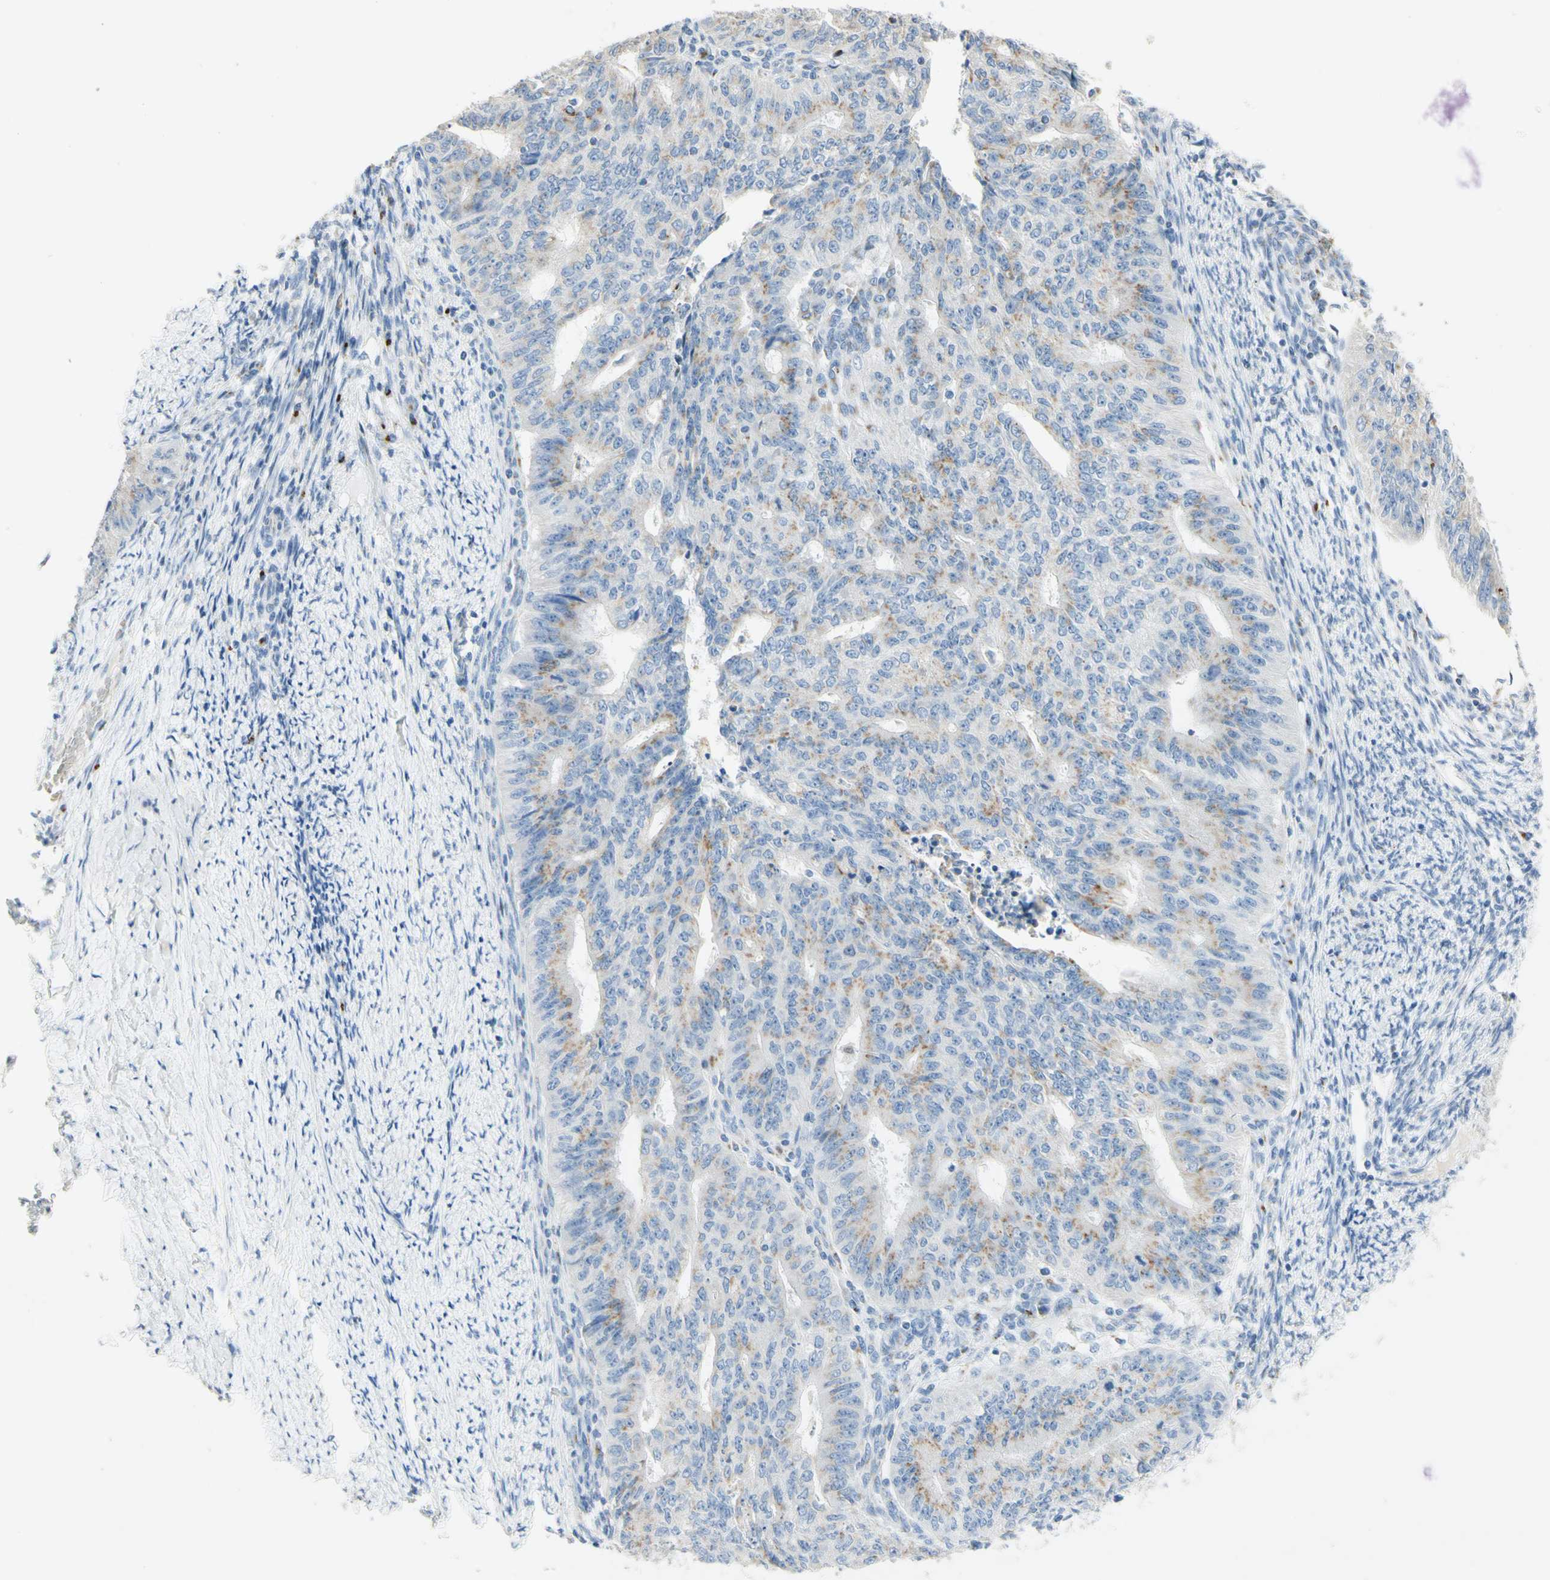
{"staining": {"intensity": "moderate", "quantity": "25%-75%", "location": "cytoplasmic/membranous"}, "tissue": "endometrial cancer", "cell_type": "Tumor cells", "image_type": "cancer", "snomed": [{"axis": "morphology", "description": "Adenocarcinoma, NOS"}, {"axis": "topography", "description": "Endometrium"}], "caption": "The immunohistochemical stain highlights moderate cytoplasmic/membranous staining in tumor cells of endometrial adenocarcinoma tissue.", "gene": "MANEA", "patient": {"sex": "female", "age": 32}}